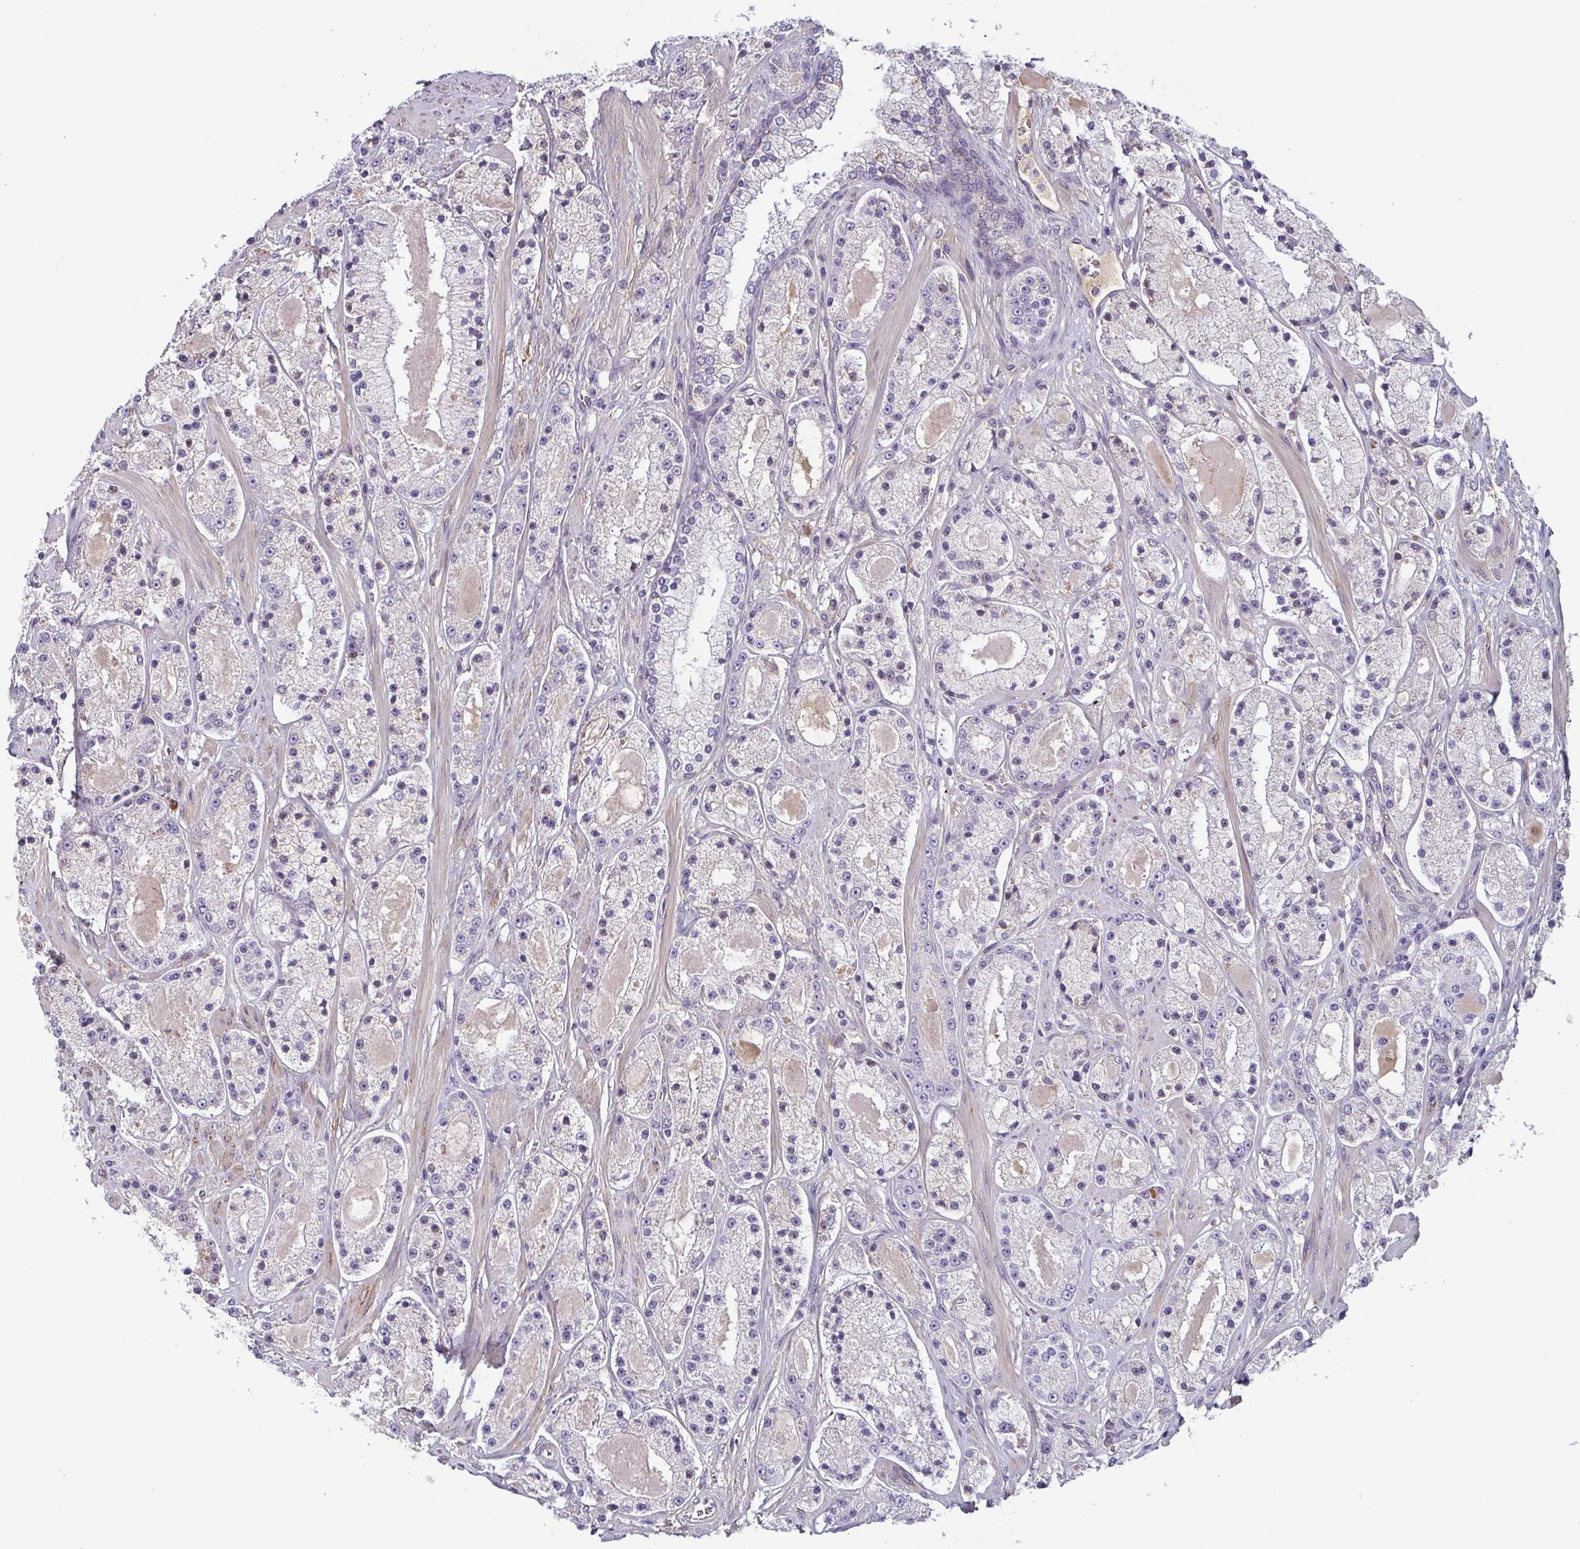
{"staining": {"intensity": "negative", "quantity": "none", "location": "none"}, "tissue": "prostate cancer", "cell_type": "Tumor cells", "image_type": "cancer", "snomed": [{"axis": "morphology", "description": "Adenocarcinoma, High grade"}, {"axis": "topography", "description": "Prostate"}], "caption": "There is no significant expression in tumor cells of prostate high-grade adenocarcinoma.", "gene": "ECM1", "patient": {"sex": "male", "age": 67}}